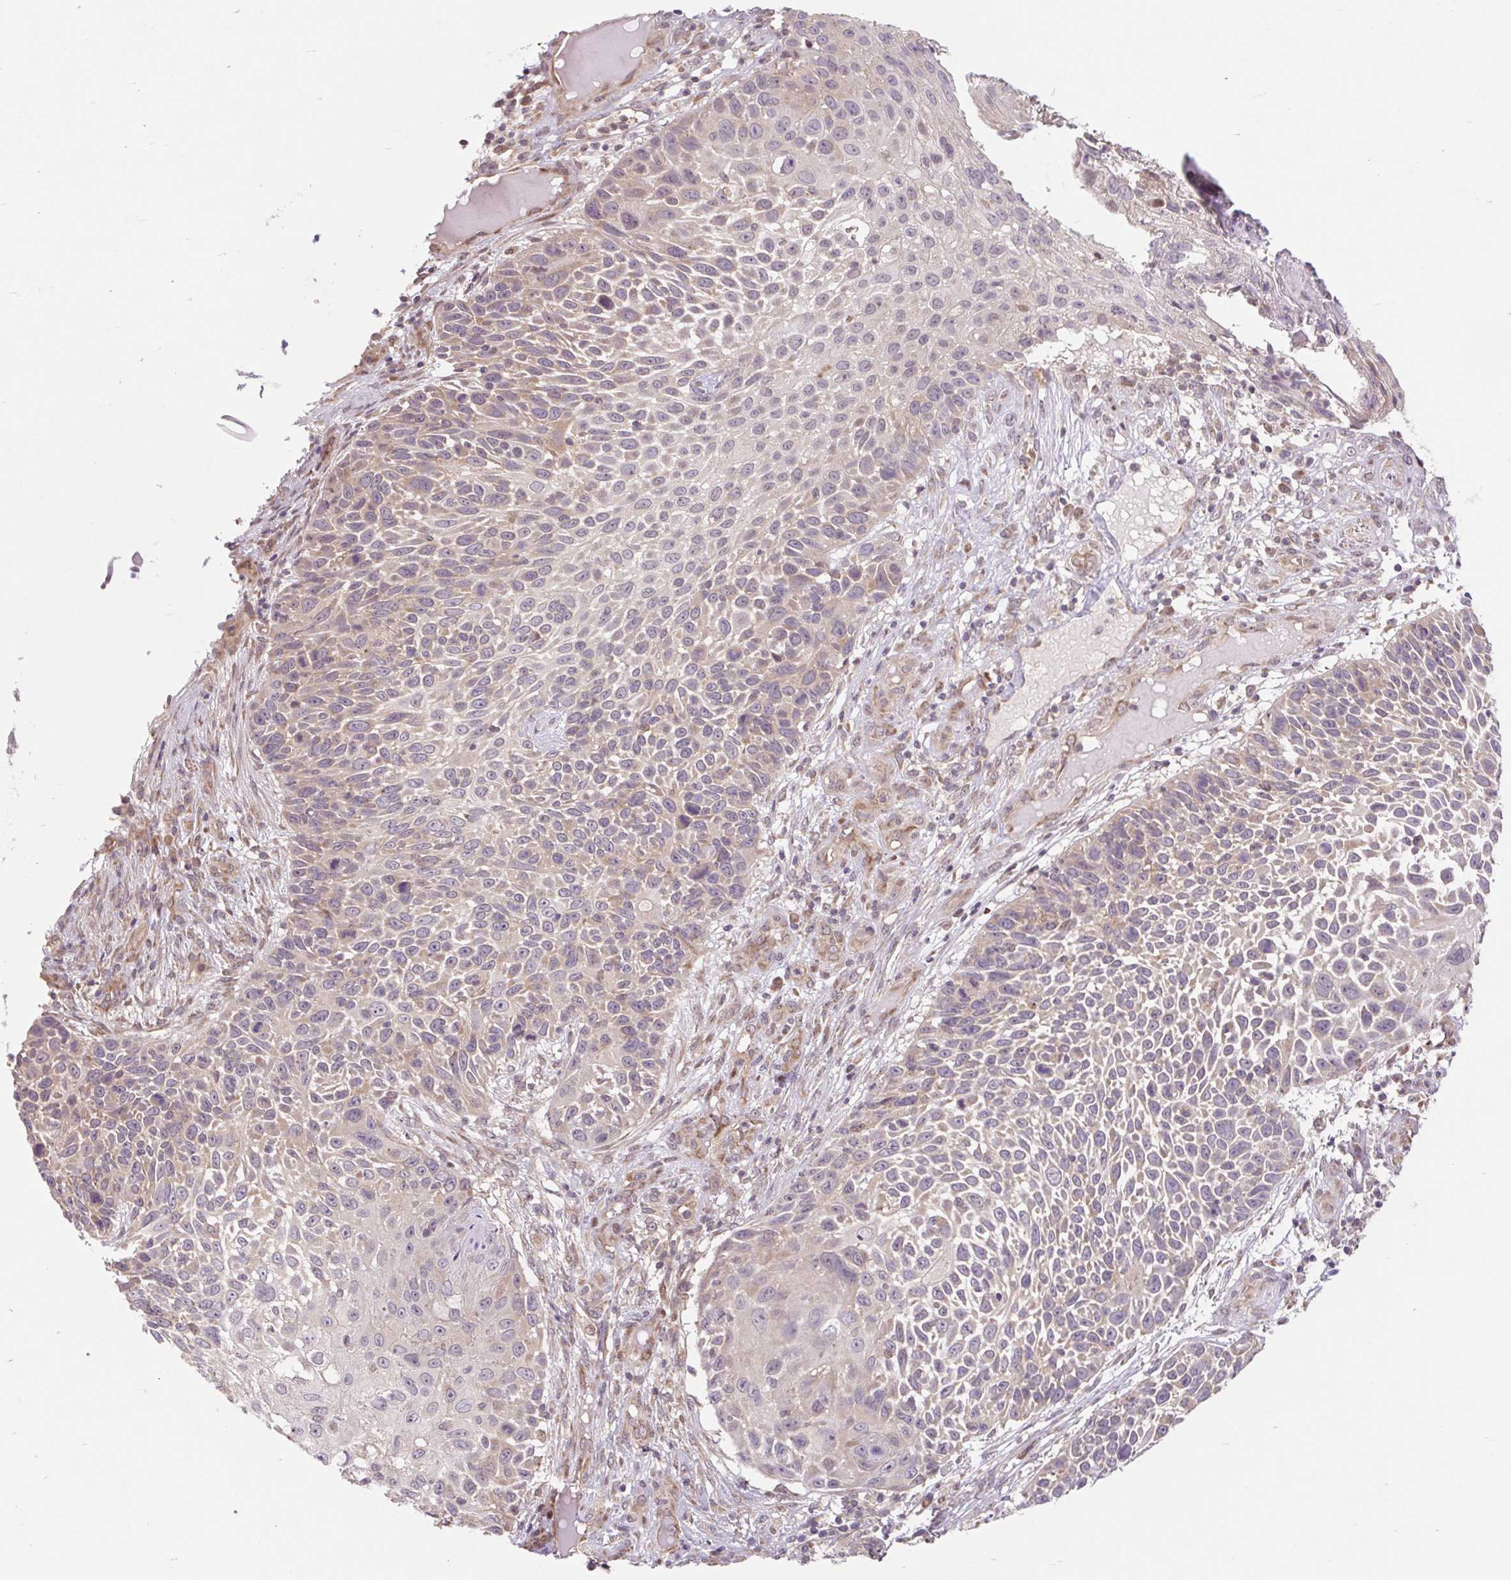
{"staining": {"intensity": "weak", "quantity": "25%-75%", "location": "cytoplasmic/membranous"}, "tissue": "skin cancer", "cell_type": "Tumor cells", "image_type": "cancer", "snomed": [{"axis": "morphology", "description": "Squamous cell carcinoma, NOS"}, {"axis": "topography", "description": "Skin"}], "caption": "Skin cancer (squamous cell carcinoma) stained with a brown dye demonstrates weak cytoplasmic/membranous positive positivity in about 25%-75% of tumor cells.", "gene": "HFE", "patient": {"sex": "male", "age": 92}}